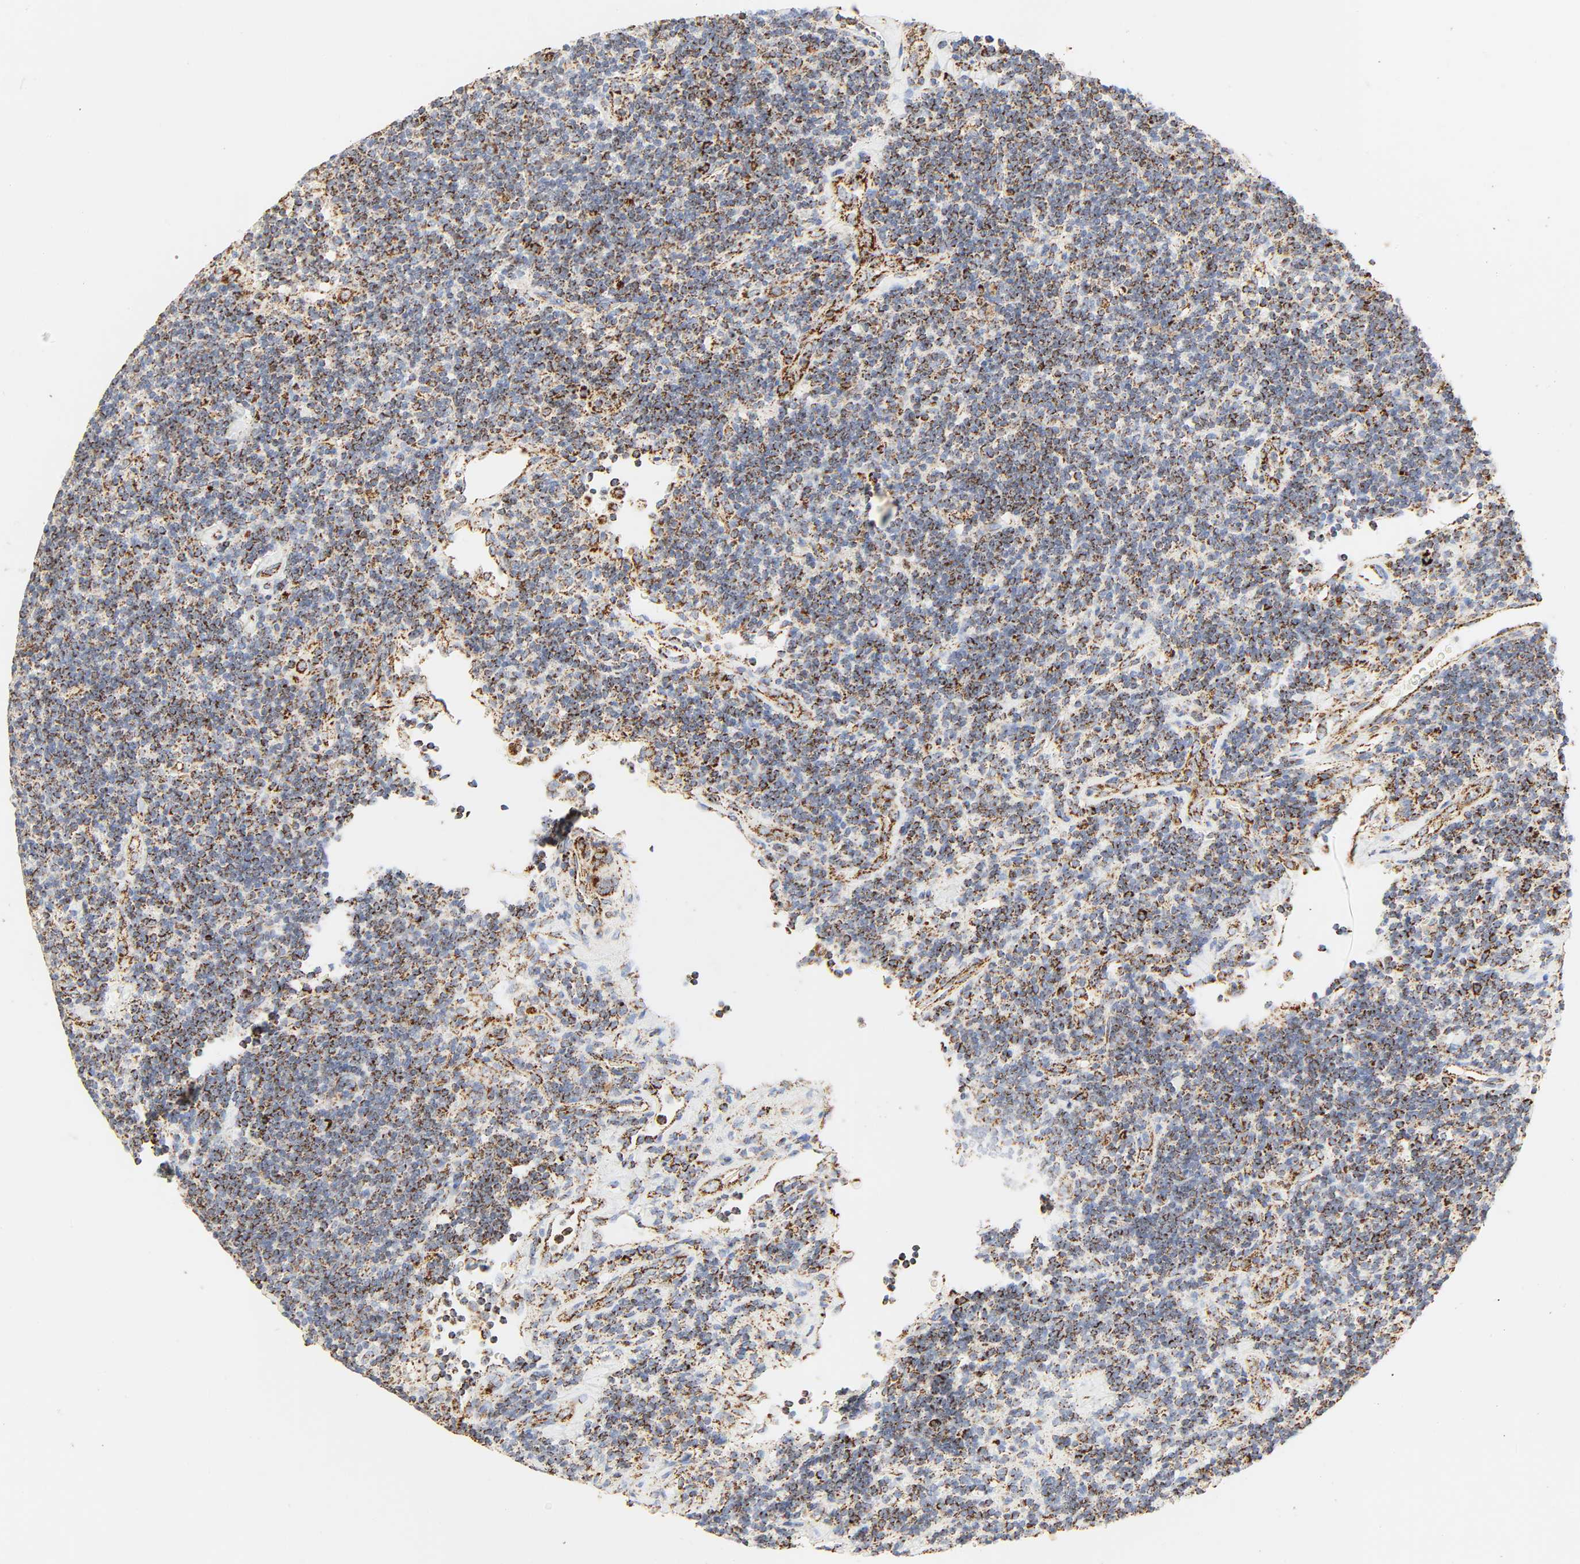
{"staining": {"intensity": "moderate", "quantity": ">75%", "location": "cytoplasmic/membranous"}, "tissue": "lymphoma", "cell_type": "Tumor cells", "image_type": "cancer", "snomed": [{"axis": "morphology", "description": "Malignant lymphoma, non-Hodgkin's type, Low grade"}, {"axis": "topography", "description": "Lymph node"}], "caption": "Protein staining of lymphoma tissue reveals moderate cytoplasmic/membranous positivity in about >75% of tumor cells.", "gene": "ACAT1", "patient": {"sex": "male", "age": 70}}